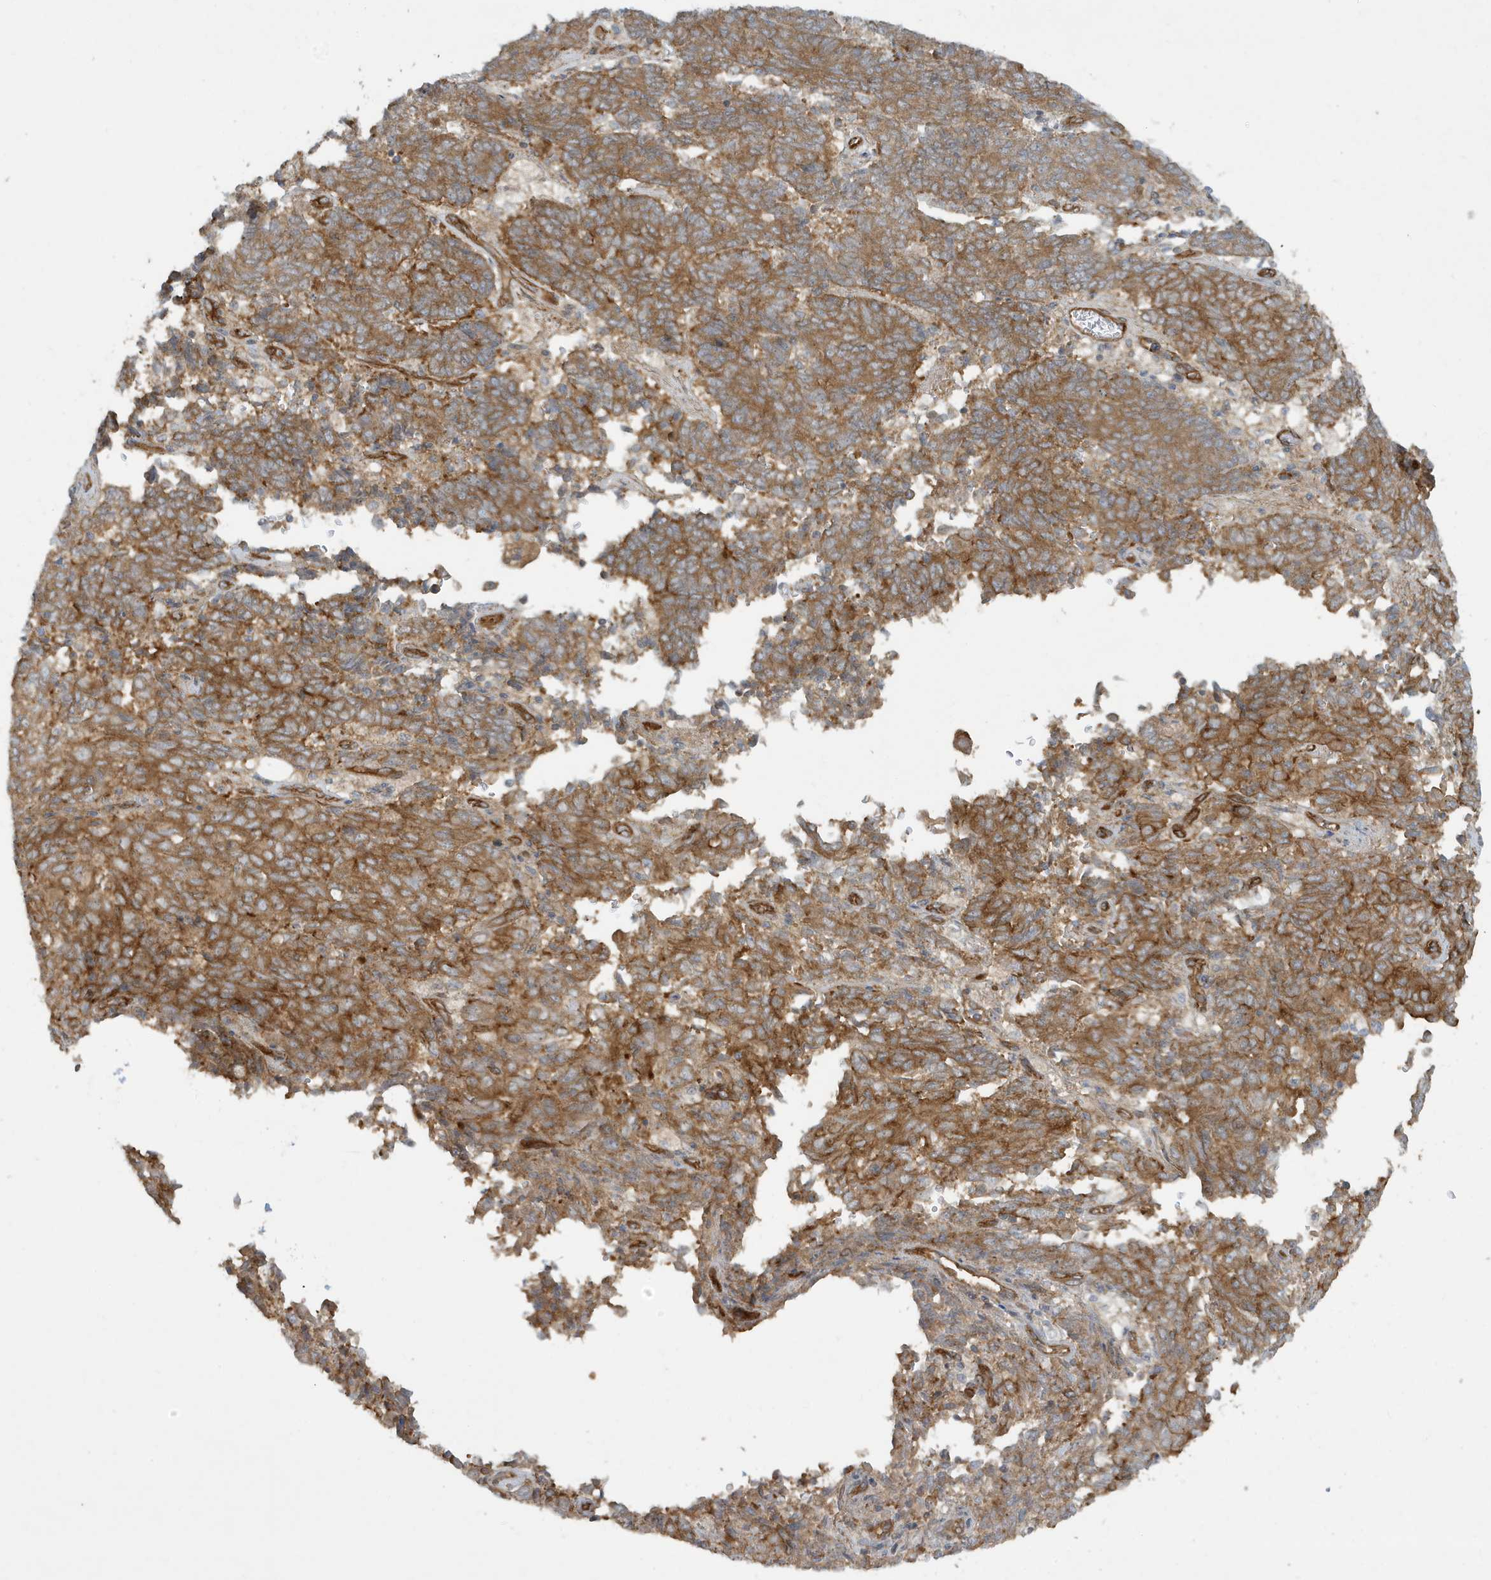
{"staining": {"intensity": "moderate", "quantity": ">75%", "location": "cytoplasmic/membranous"}, "tissue": "endometrial cancer", "cell_type": "Tumor cells", "image_type": "cancer", "snomed": [{"axis": "morphology", "description": "Adenocarcinoma, NOS"}, {"axis": "topography", "description": "Endometrium"}], "caption": "Moderate cytoplasmic/membranous staining is appreciated in approximately >75% of tumor cells in endometrial cancer (adenocarcinoma).", "gene": "ATP23", "patient": {"sex": "female", "age": 80}}